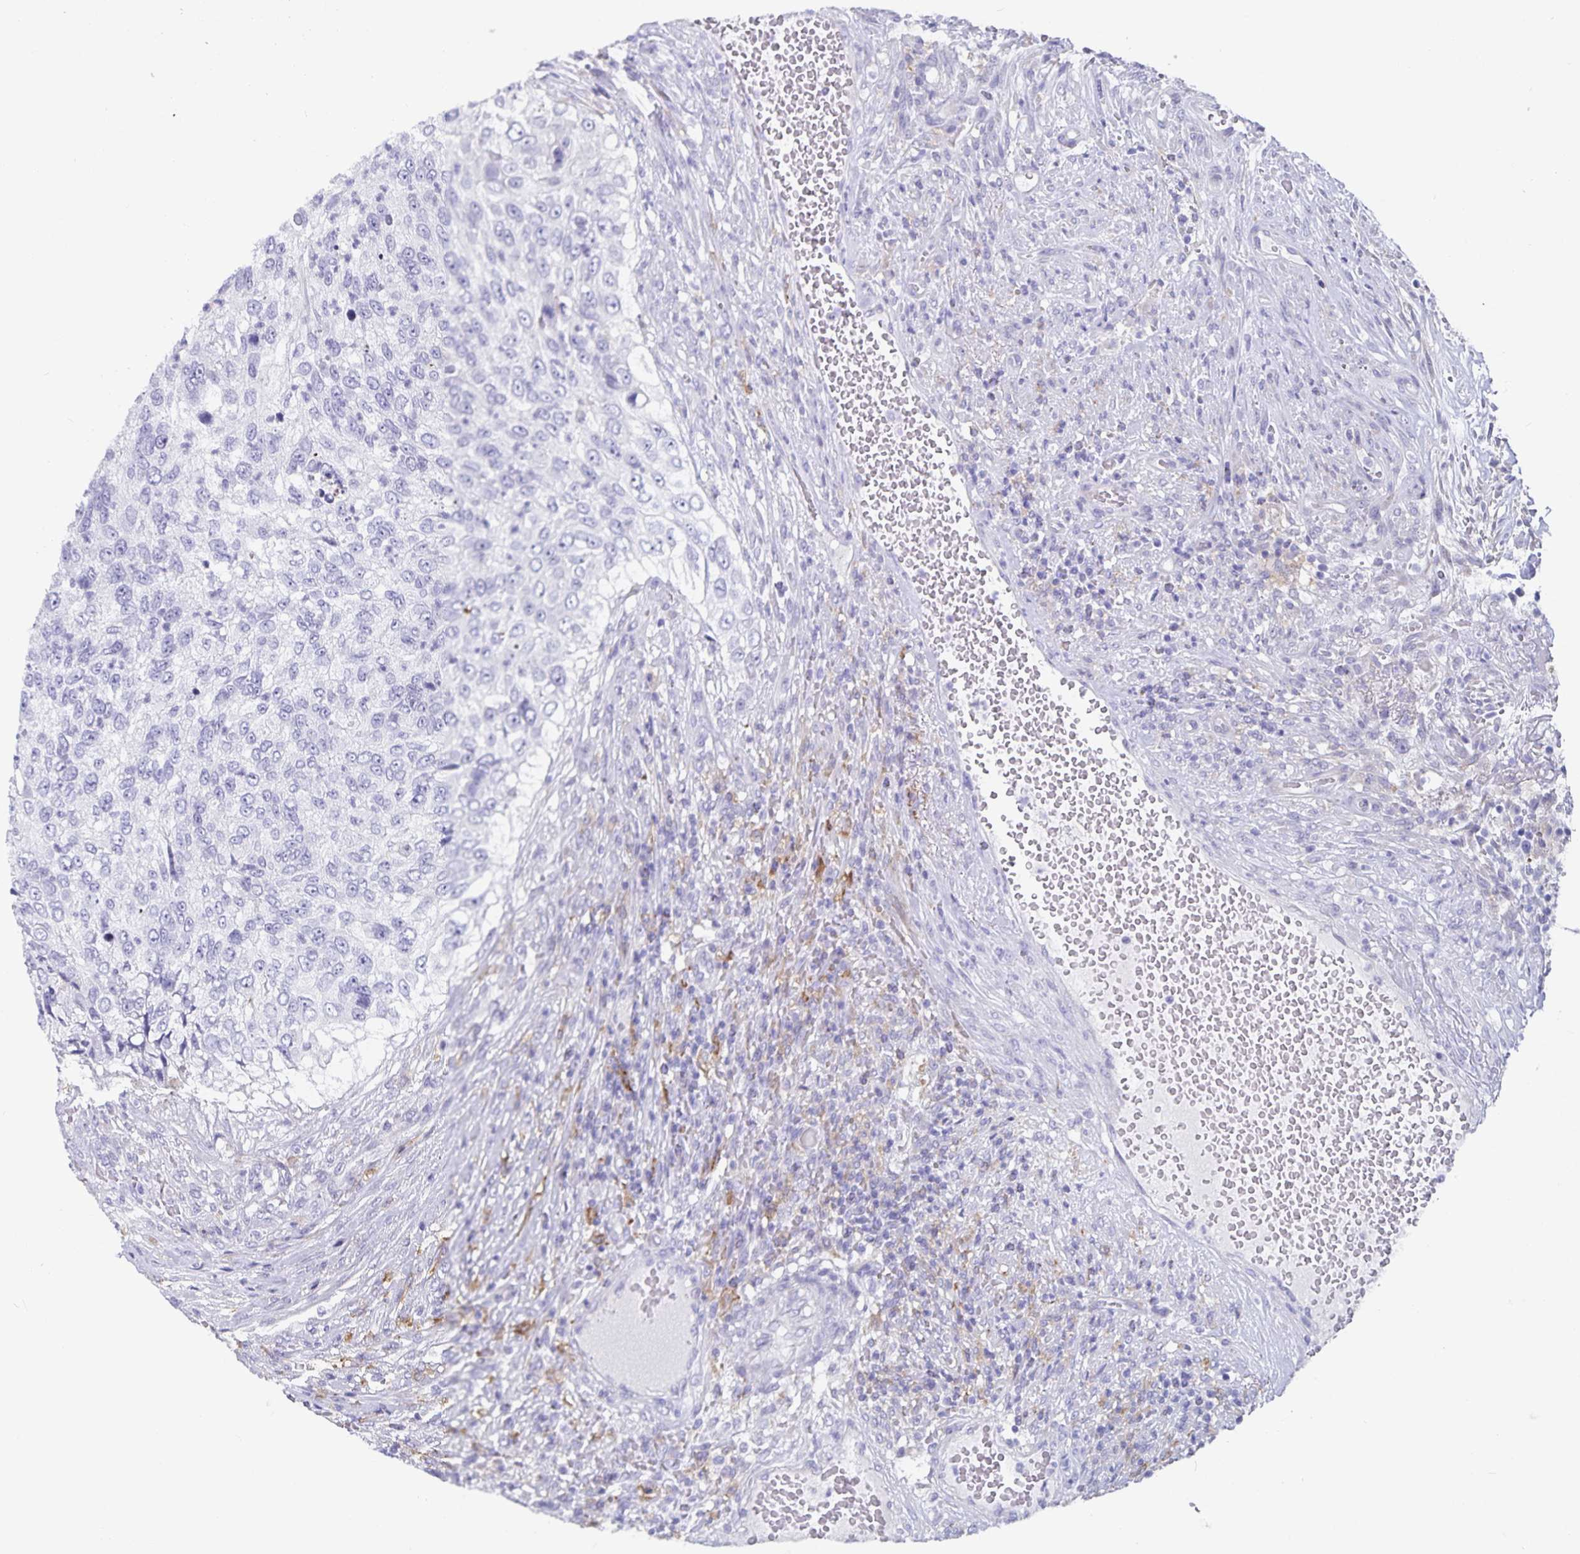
{"staining": {"intensity": "negative", "quantity": "none", "location": "none"}, "tissue": "urothelial cancer", "cell_type": "Tumor cells", "image_type": "cancer", "snomed": [{"axis": "morphology", "description": "Urothelial carcinoma, High grade"}, {"axis": "topography", "description": "Urinary bladder"}], "caption": "Immunohistochemical staining of urothelial cancer reveals no significant positivity in tumor cells.", "gene": "PLAC1", "patient": {"sex": "female", "age": 60}}